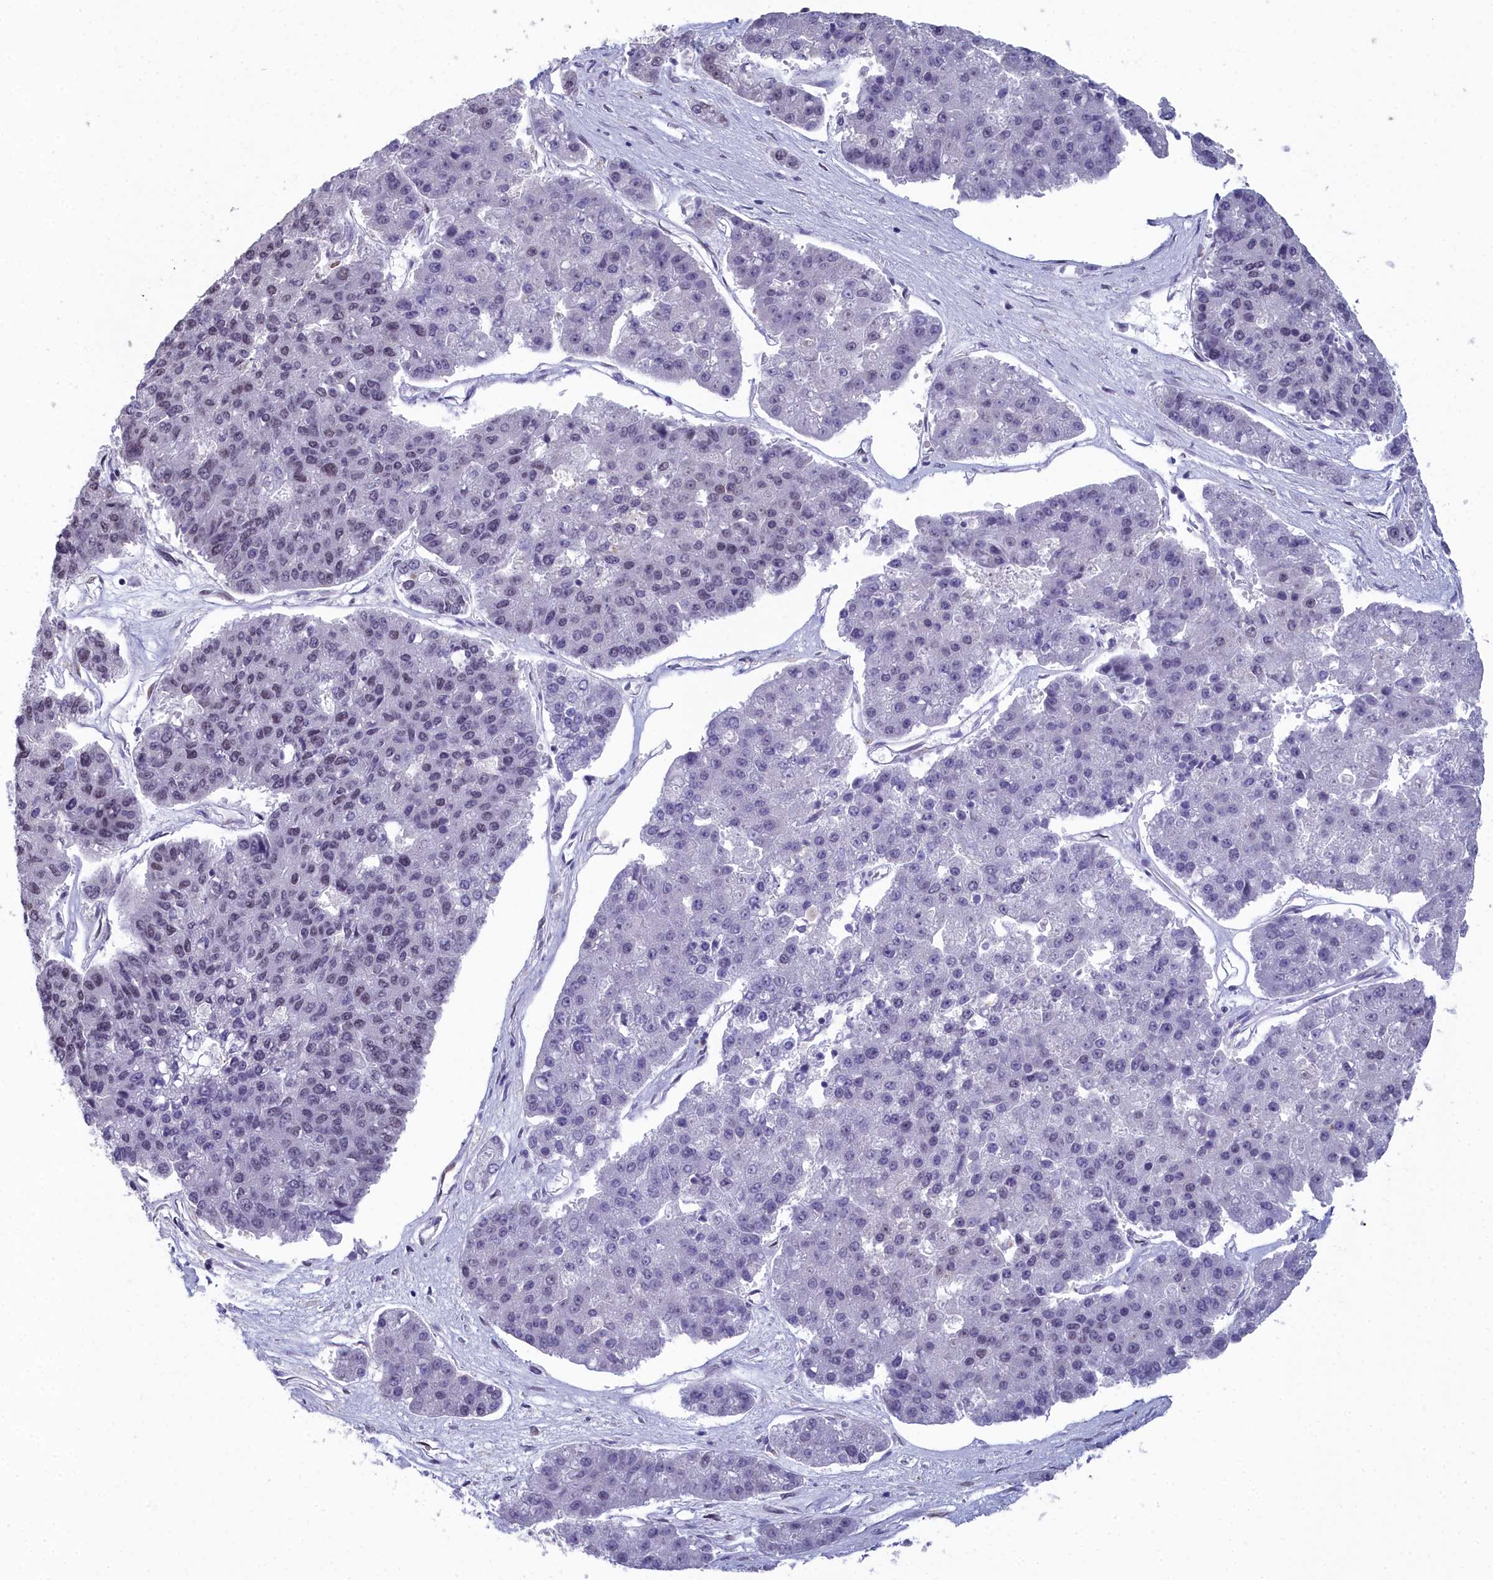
{"staining": {"intensity": "negative", "quantity": "none", "location": "none"}, "tissue": "pancreatic cancer", "cell_type": "Tumor cells", "image_type": "cancer", "snomed": [{"axis": "morphology", "description": "Adenocarcinoma, NOS"}, {"axis": "topography", "description": "Pancreas"}], "caption": "This is a histopathology image of immunohistochemistry staining of adenocarcinoma (pancreatic), which shows no staining in tumor cells.", "gene": "CCDC97", "patient": {"sex": "male", "age": 50}}